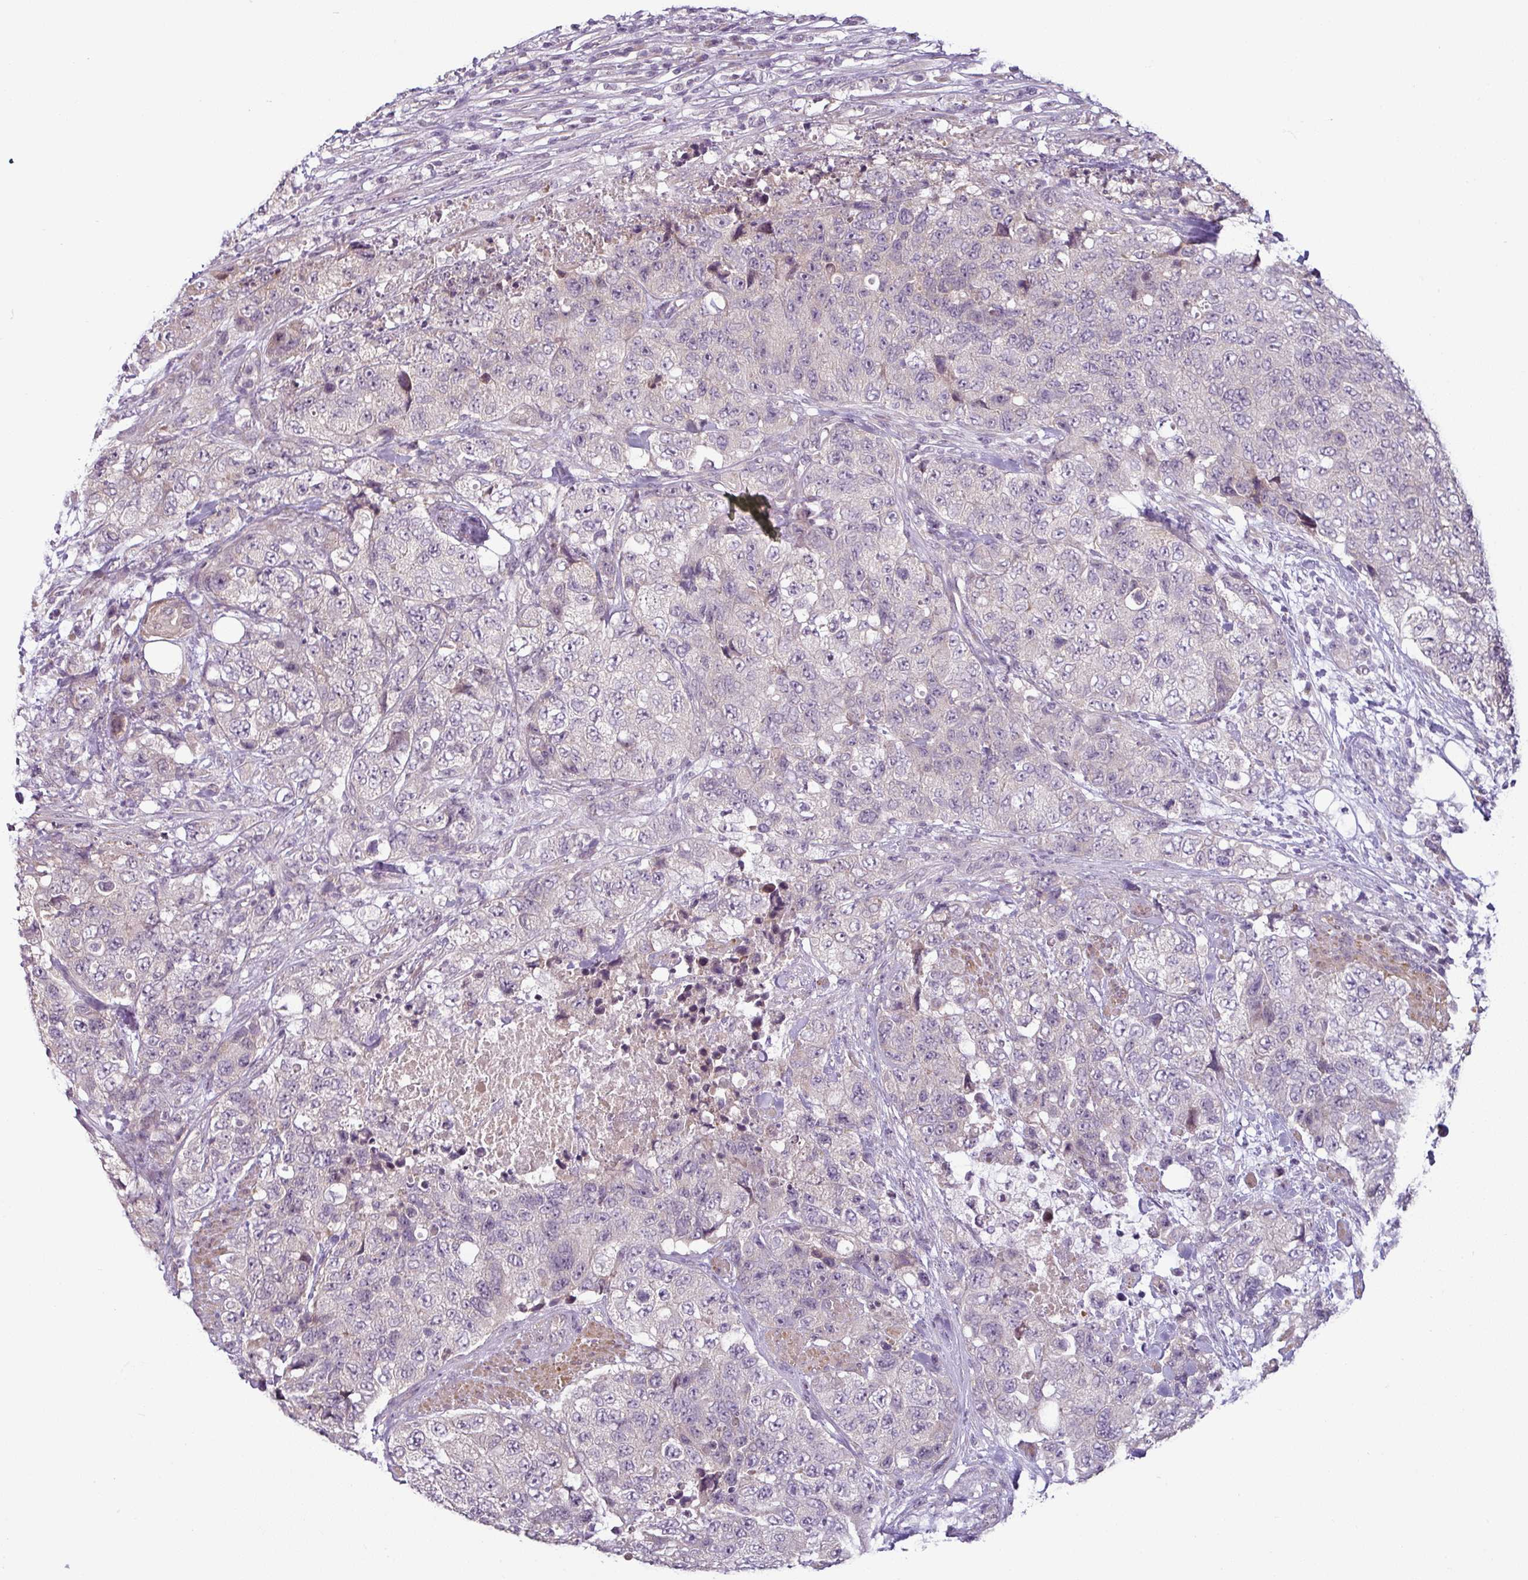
{"staining": {"intensity": "negative", "quantity": "none", "location": "none"}, "tissue": "urothelial cancer", "cell_type": "Tumor cells", "image_type": "cancer", "snomed": [{"axis": "morphology", "description": "Urothelial carcinoma, High grade"}, {"axis": "topography", "description": "Urinary bladder"}], "caption": "There is no significant positivity in tumor cells of urothelial cancer. (Brightfield microscopy of DAB (3,3'-diaminobenzidine) immunohistochemistry (IHC) at high magnification).", "gene": "OR52D1", "patient": {"sex": "female", "age": 78}}